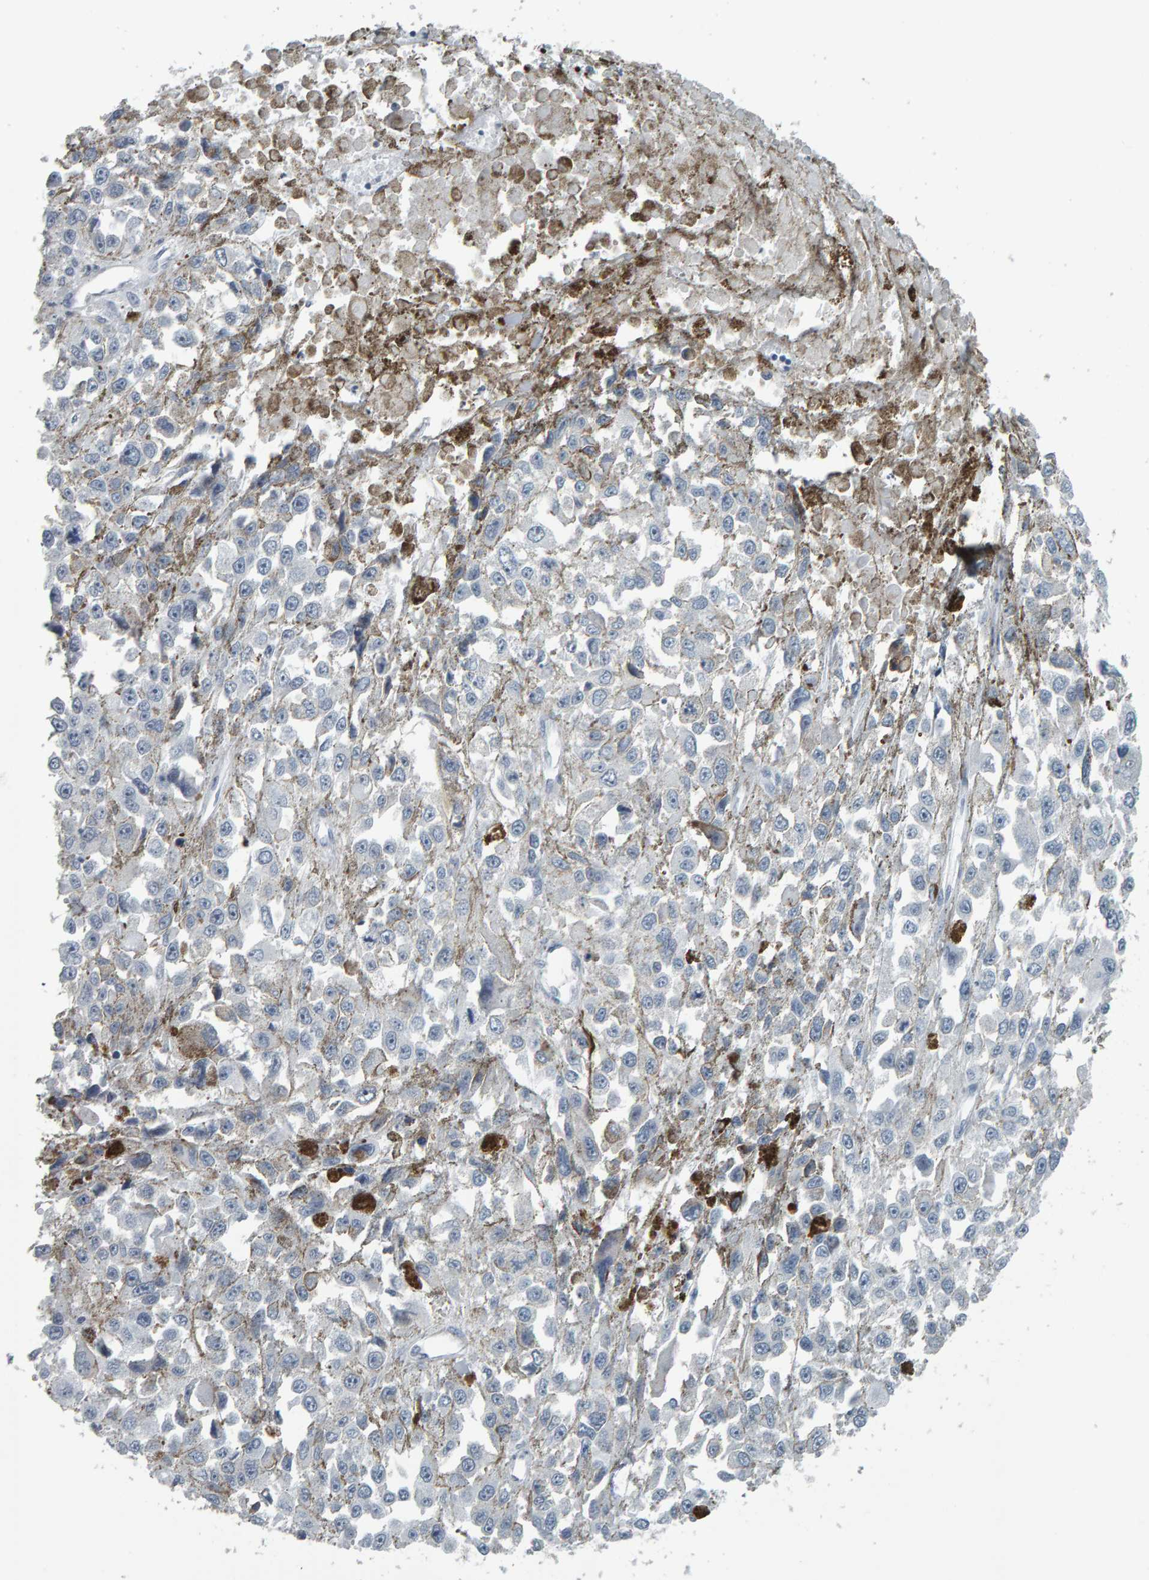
{"staining": {"intensity": "negative", "quantity": "none", "location": "none"}, "tissue": "melanoma", "cell_type": "Tumor cells", "image_type": "cancer", "snomed": [{"axis": "morphology", "description": "Malignant melanoma, Metastatic site"}, {"axis": "topography", "description": "Lymph node"}], "caption": "Immunohistochemical staining of malignant melanoma (metastatic site) displays no significant staining in tumor cells. The staining is performed using DAB (3,3'-diaminobenzidine) brown chromogen with nuclei counter-stained in using hematoxylin.", "gene": "PYY", "patient": {"sex": "male", "age": 59}}